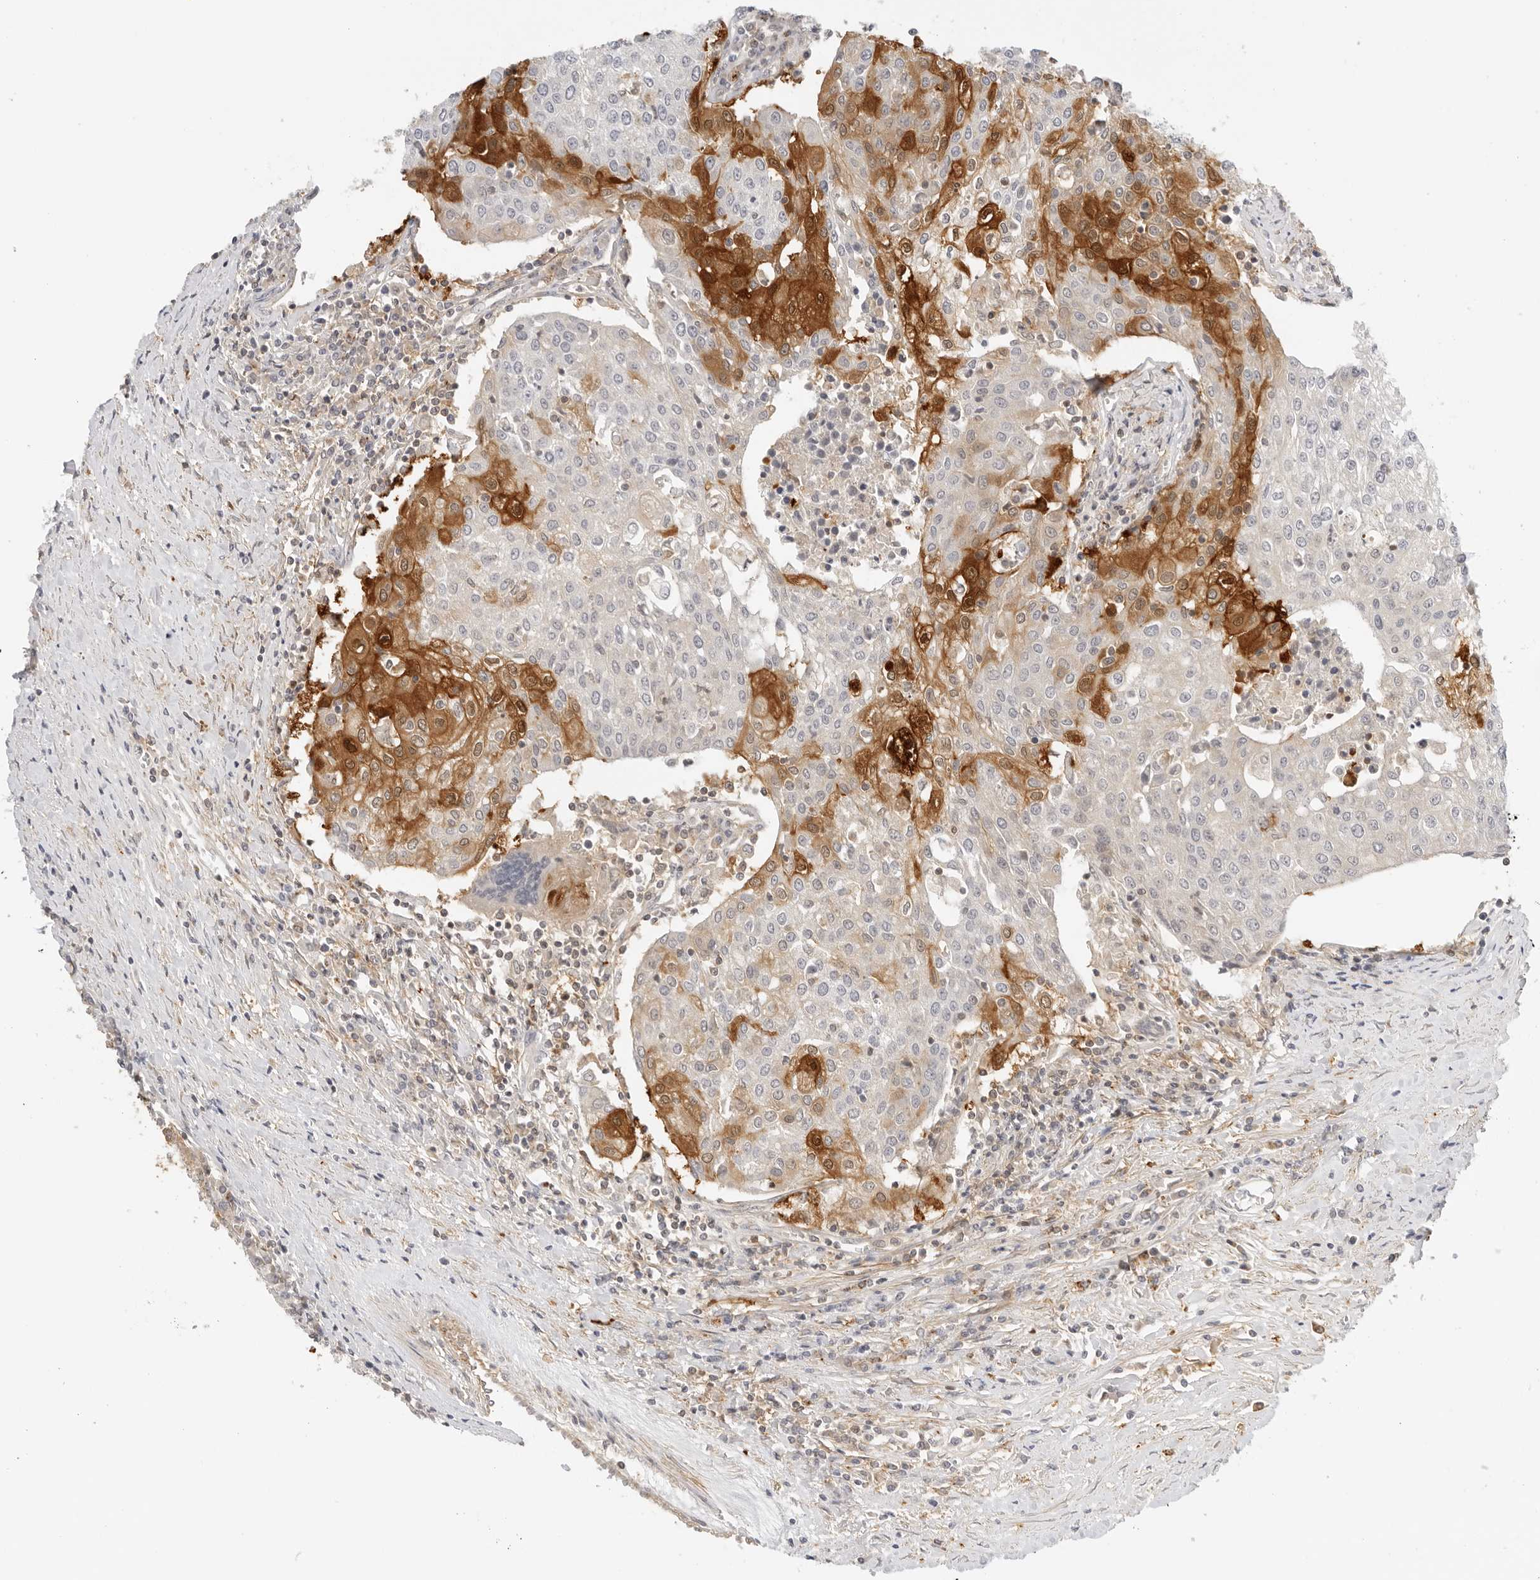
{"staining": {"intensity": "strong", "quantity": "25%-75%", "location": "cytoplasmic/membranous"}, "tissue": "urothelial cancer", "cell_type": "Tumor cells", "image_type": "cancer", "snomed": [{"axis": "morphology", "description": "Urothelial carcinoma, High grade"}, {"axis": "topography", "description": "Urinary bladder"}], "caption": "A high-resolution histopathology image shows IHC staining of urothelial cancer, which exhibits strong cytoplasmic/membranous positivity in approximately 25%-75% of tumor cells.", "gene": "OSCP1", "patient": {"sex": "female", "age": 85}}